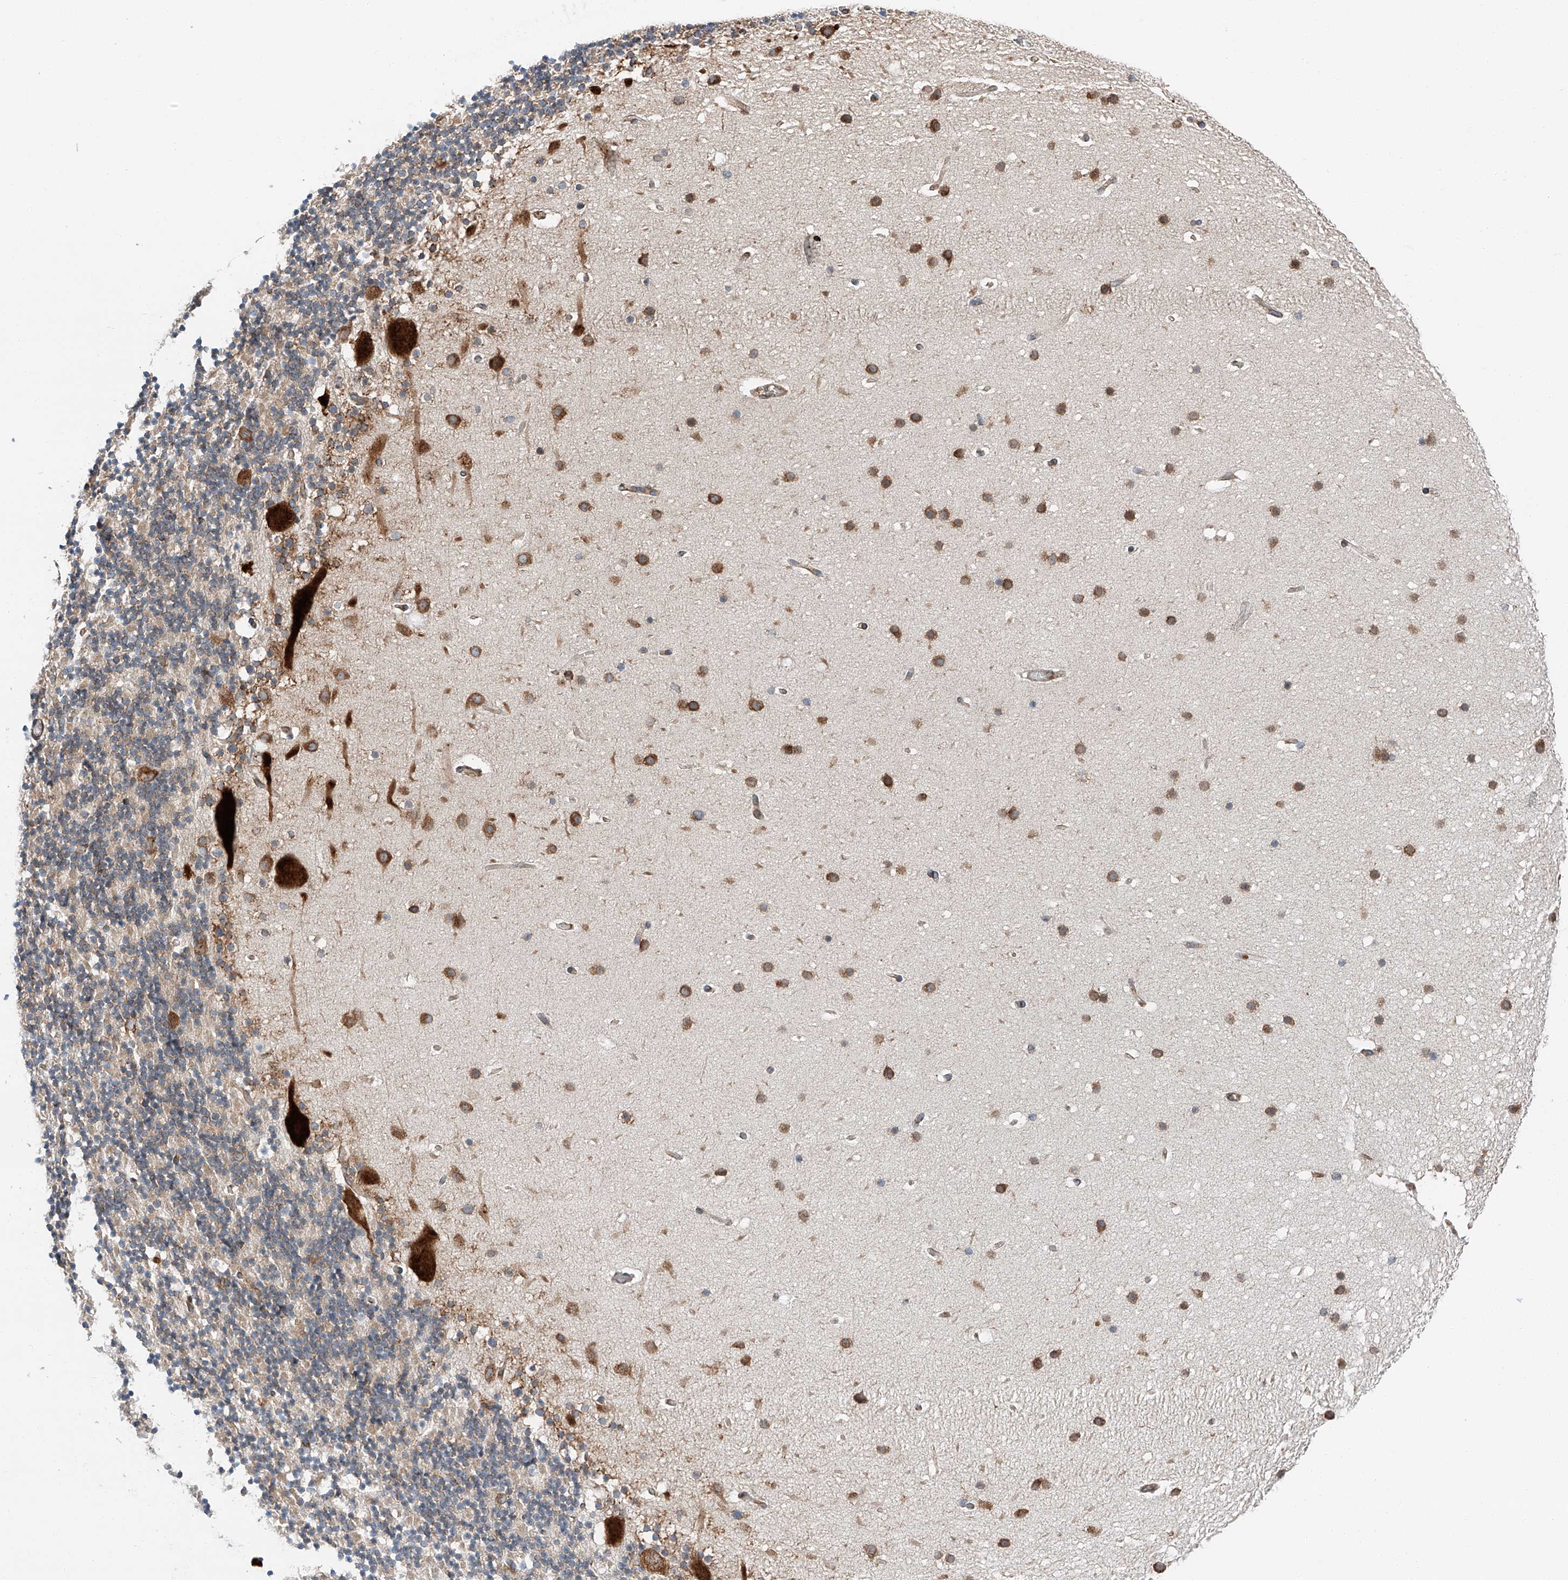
{"staining": {"intensity": "weak", "quantity": "25%-75%", "location": "cytoplasmic/membranous"}, "tissue": "cerebellum", "cell_type": "Cells in granular layer", "image_type": "normal", "snomed": [{"axis": "morphology", "description": "Normal tissue, NOS"}, {"axis": "topography", "description": "Cerebellum"}], "caption": "Immunohistochemical staining of benign cerebellum reveals 25%-75% levels of weak cytoplasmic/membranous protein positivity in about 25%-75% of cells in granular layer.", "gene": "ZC3H15", "patient": {"sex": "male", "age": 57}}